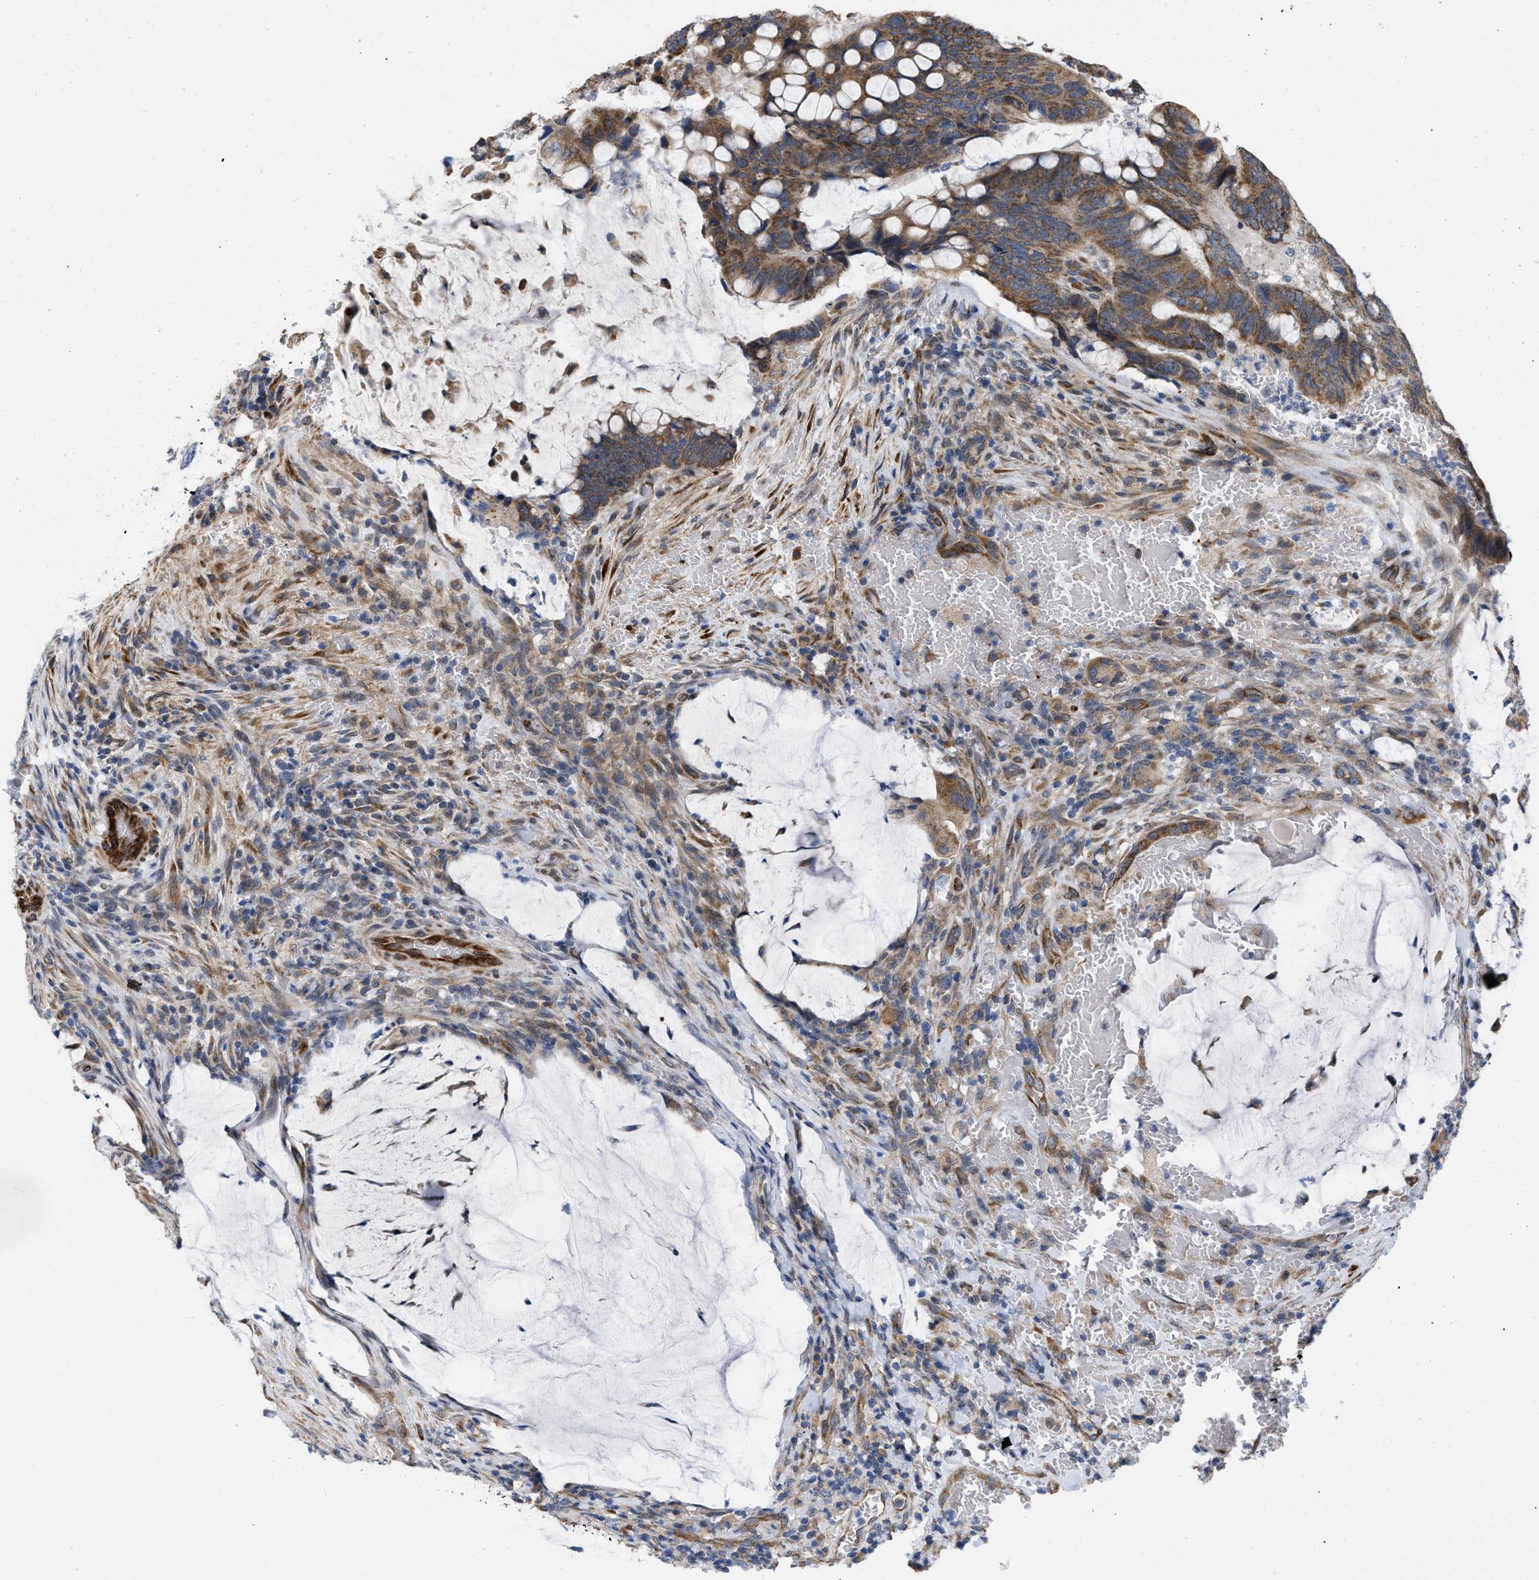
{"staining": {"intensity": "moderate", "quantity": ">75%", "location": "cytoplasmic/membranous"}, "tissue": "colorectal cancer", "cell_type": "Tumor cells", "image_type": "cancer", "snomed": [{"axis": "morphology", "description": "Normal tissue, NOS"}, {"axis": "morphology", "description": "Adenocarcinoma, NOS"}, {"axis": "topography", "description": "Rectum"}, {"axis": "topography", "description": "Peripheral nerve tissue"}], "caption": "Protein expression analysis of human colorectal cancer (adenocarcinoma) reveals moderate cytoplasmic/membranous expression in about >75% of tumor cells. (DAB (3,3'-diaminobenzidine) IHC with brightfield microscopy, high magnification).", "gene": "EOGT", "patient": {"sex": "male", "age": 92}}